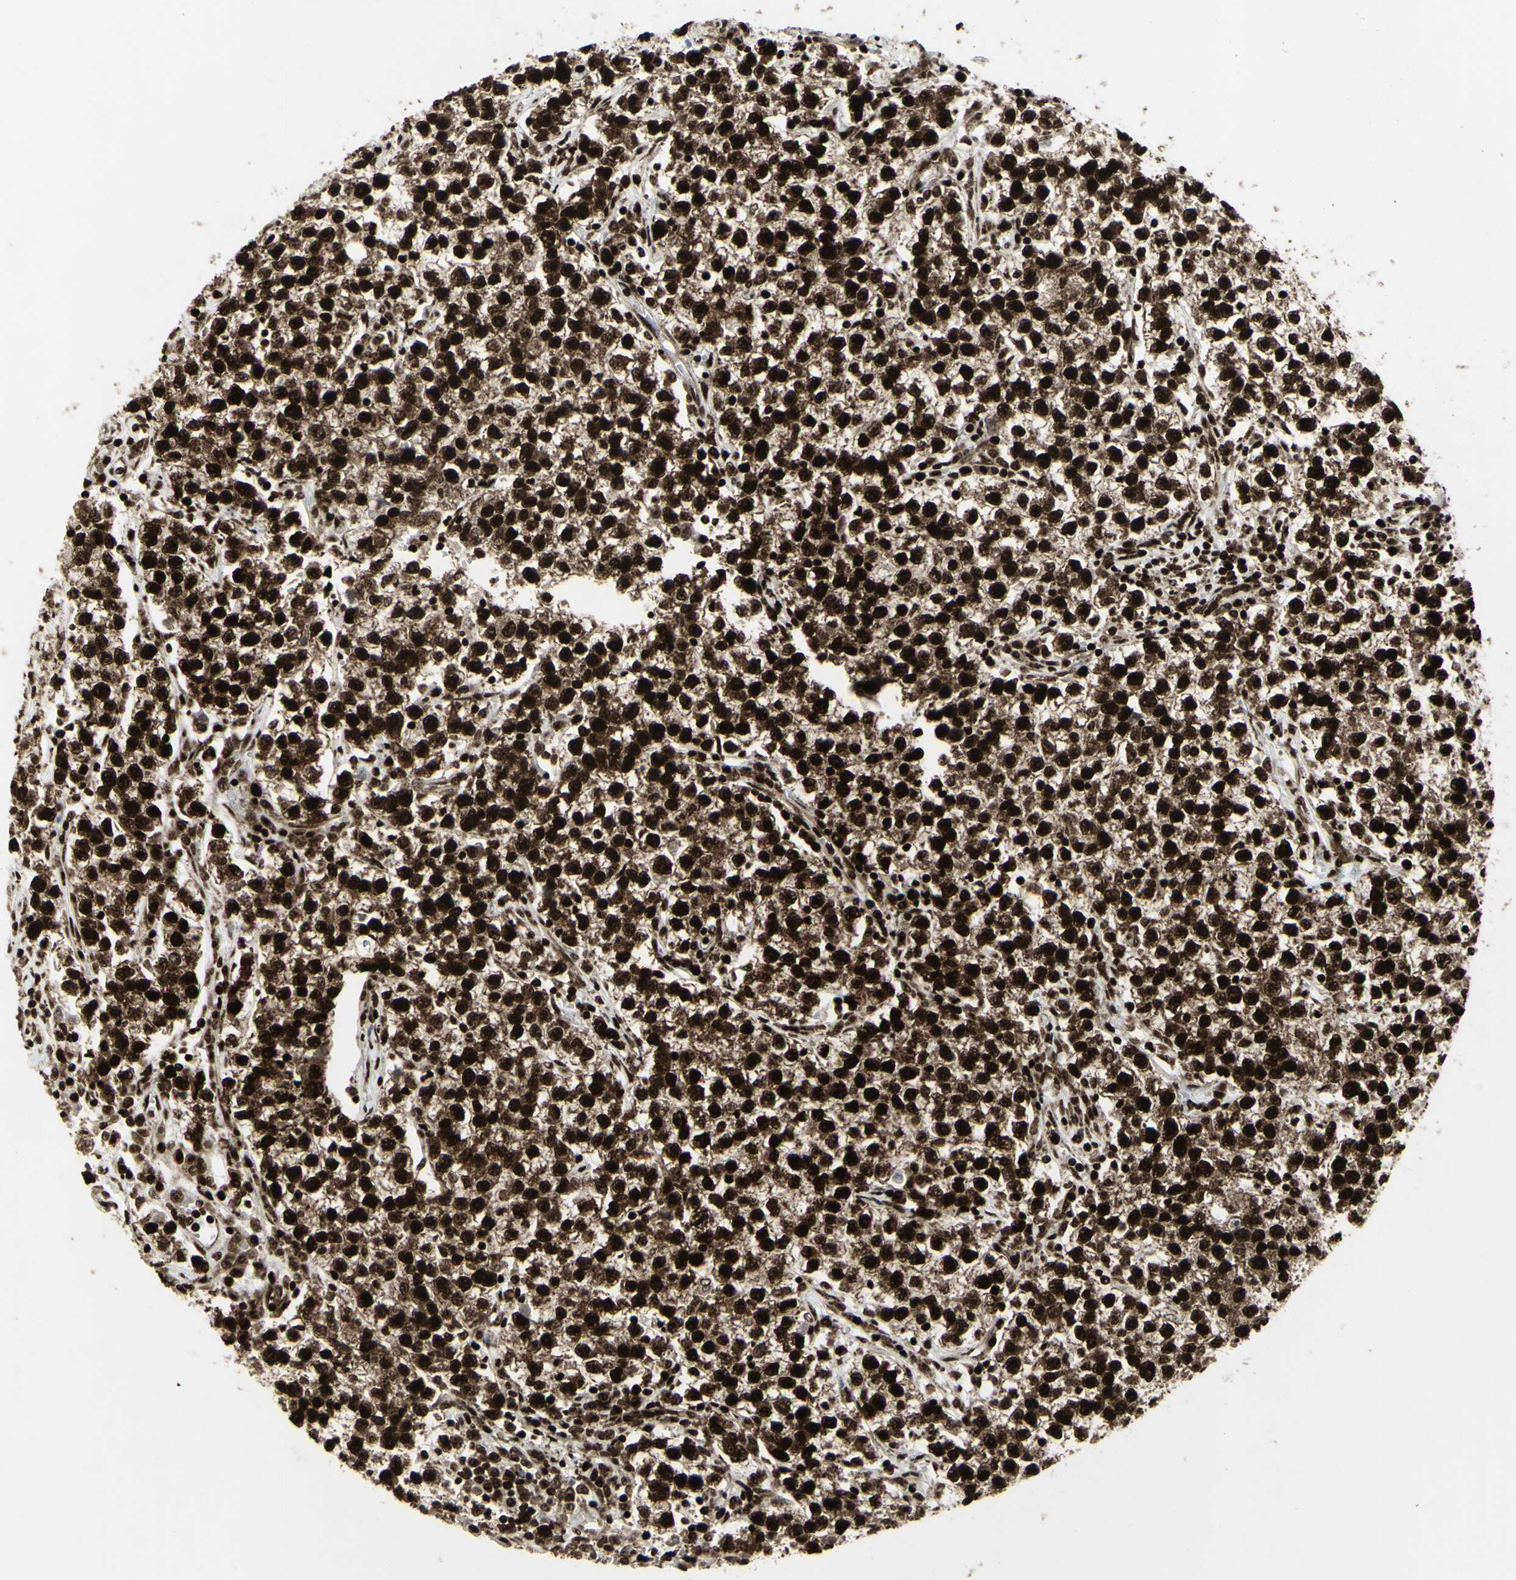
{"staining": {"intensity": "strong", "quantity": ">75%", "location": "cytoplasmic/membranous,nuclear"}, "tissue": "testis cancer", "cell_type": "Tumor cells", "image_type": "cancer", "snomed": [{"axis": "morphology", "description": "Seminoma, NOS"}, {"axis": "topography", "description": "Testis"}], "caption": "A high amount of strong cytoplasmic/membranous and nuclear expression is identified in approximately >75% of tumor cells in testis cancer tissue. The protein is stained brown, and the nuclei are stained in blue (DAB IHC with brightfield microscopy, high magnification).", "gene": "U2AF2", "patient": {"sex": "male", "age": 22}}